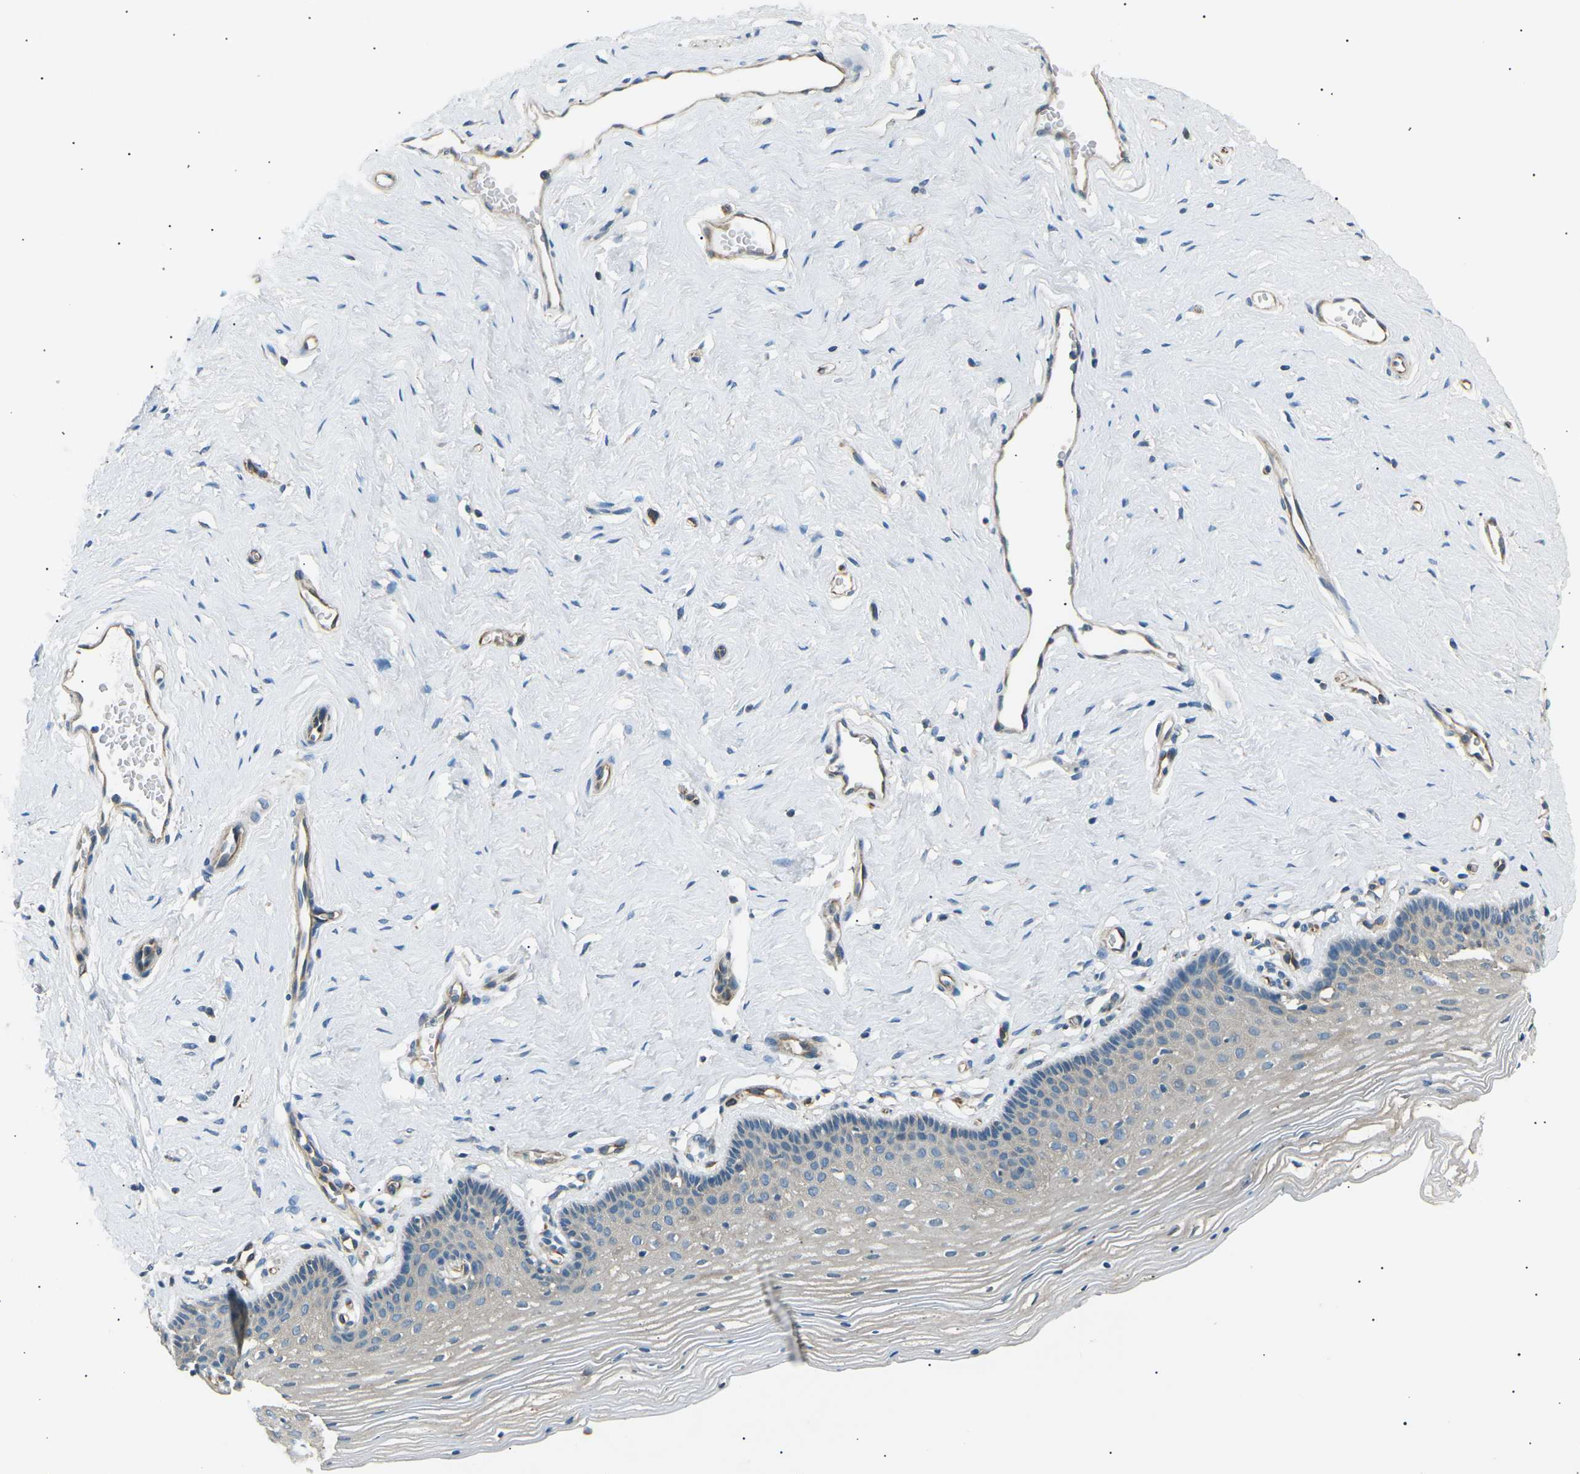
{"staining": {"intensity": "negative", "quantity": "none", "location": "none"}, "tissue": "vagina", "cell_type": "Squamous epithelial cells", "image_type": "normal", "snomed": [{"axis": "morphology", "description": "Normal tissue, NOS"}, {"axis": "topography", "description": "Vagina"}], "caption": "IHC histopathology image of normal vagina: vagina stained with DAB shows no significant protein staining in squamous epithelial cells.", "gene": "SLK", "patient": {"sex": "female", "age": 32}}